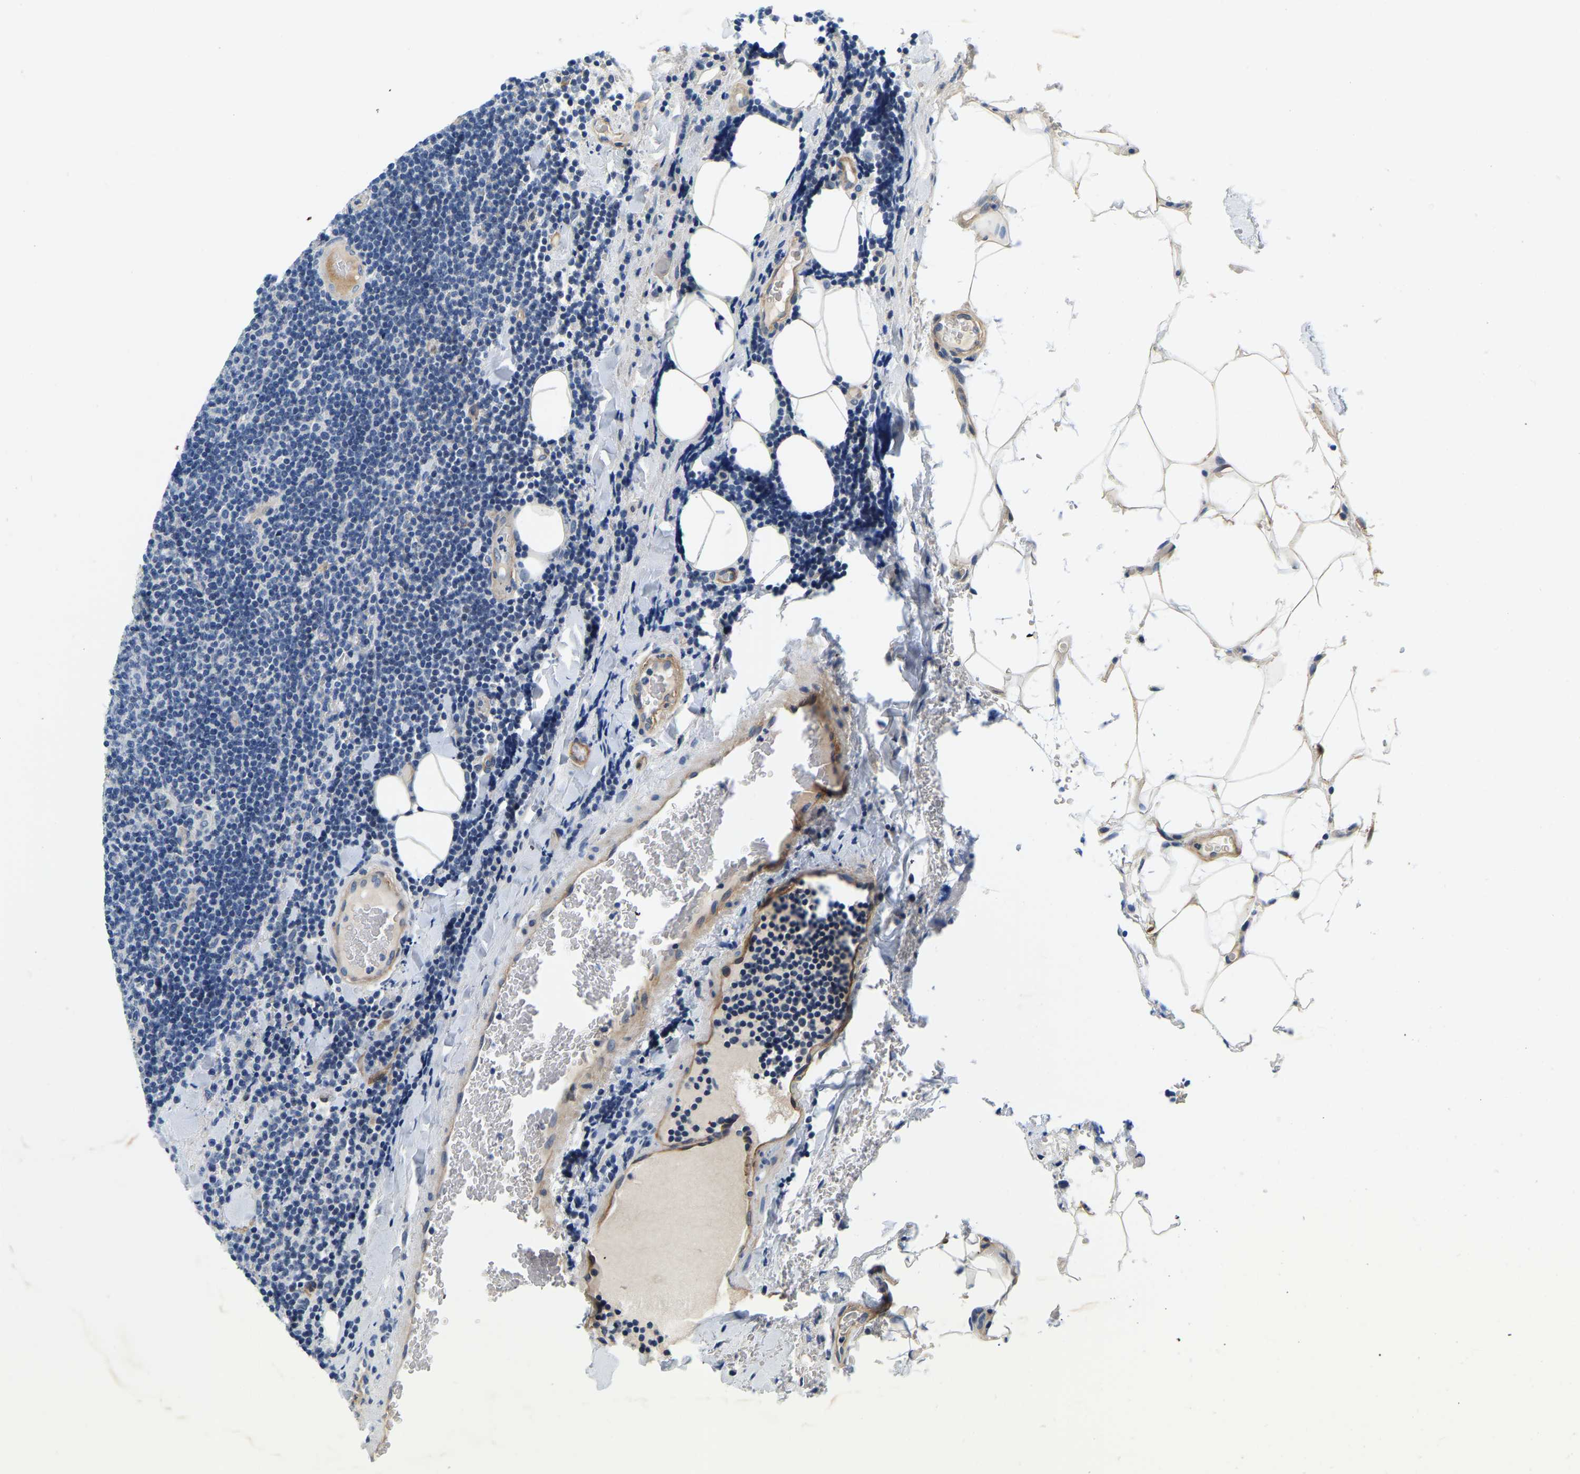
{"staining": {"intensity": "negative", "quantity": "none", "location": "none"}, "tissue": "lymphoma", "cell_type": "Tumor cells", "image_type": "cancer", "snomed": [{"axis": "morphology", "description": "Malignant lymphoma, non-Hodgkin's type, Low grade"}, {"axis": "topography", "description": "Lymph node"}], "caption": "An image of human malignant lymphoma, non-Hodgkin's type (low-grade) is negative for staining in tumor cells.", "gene": "LIAS", "patient": {"sex": "male", "age": 66}}